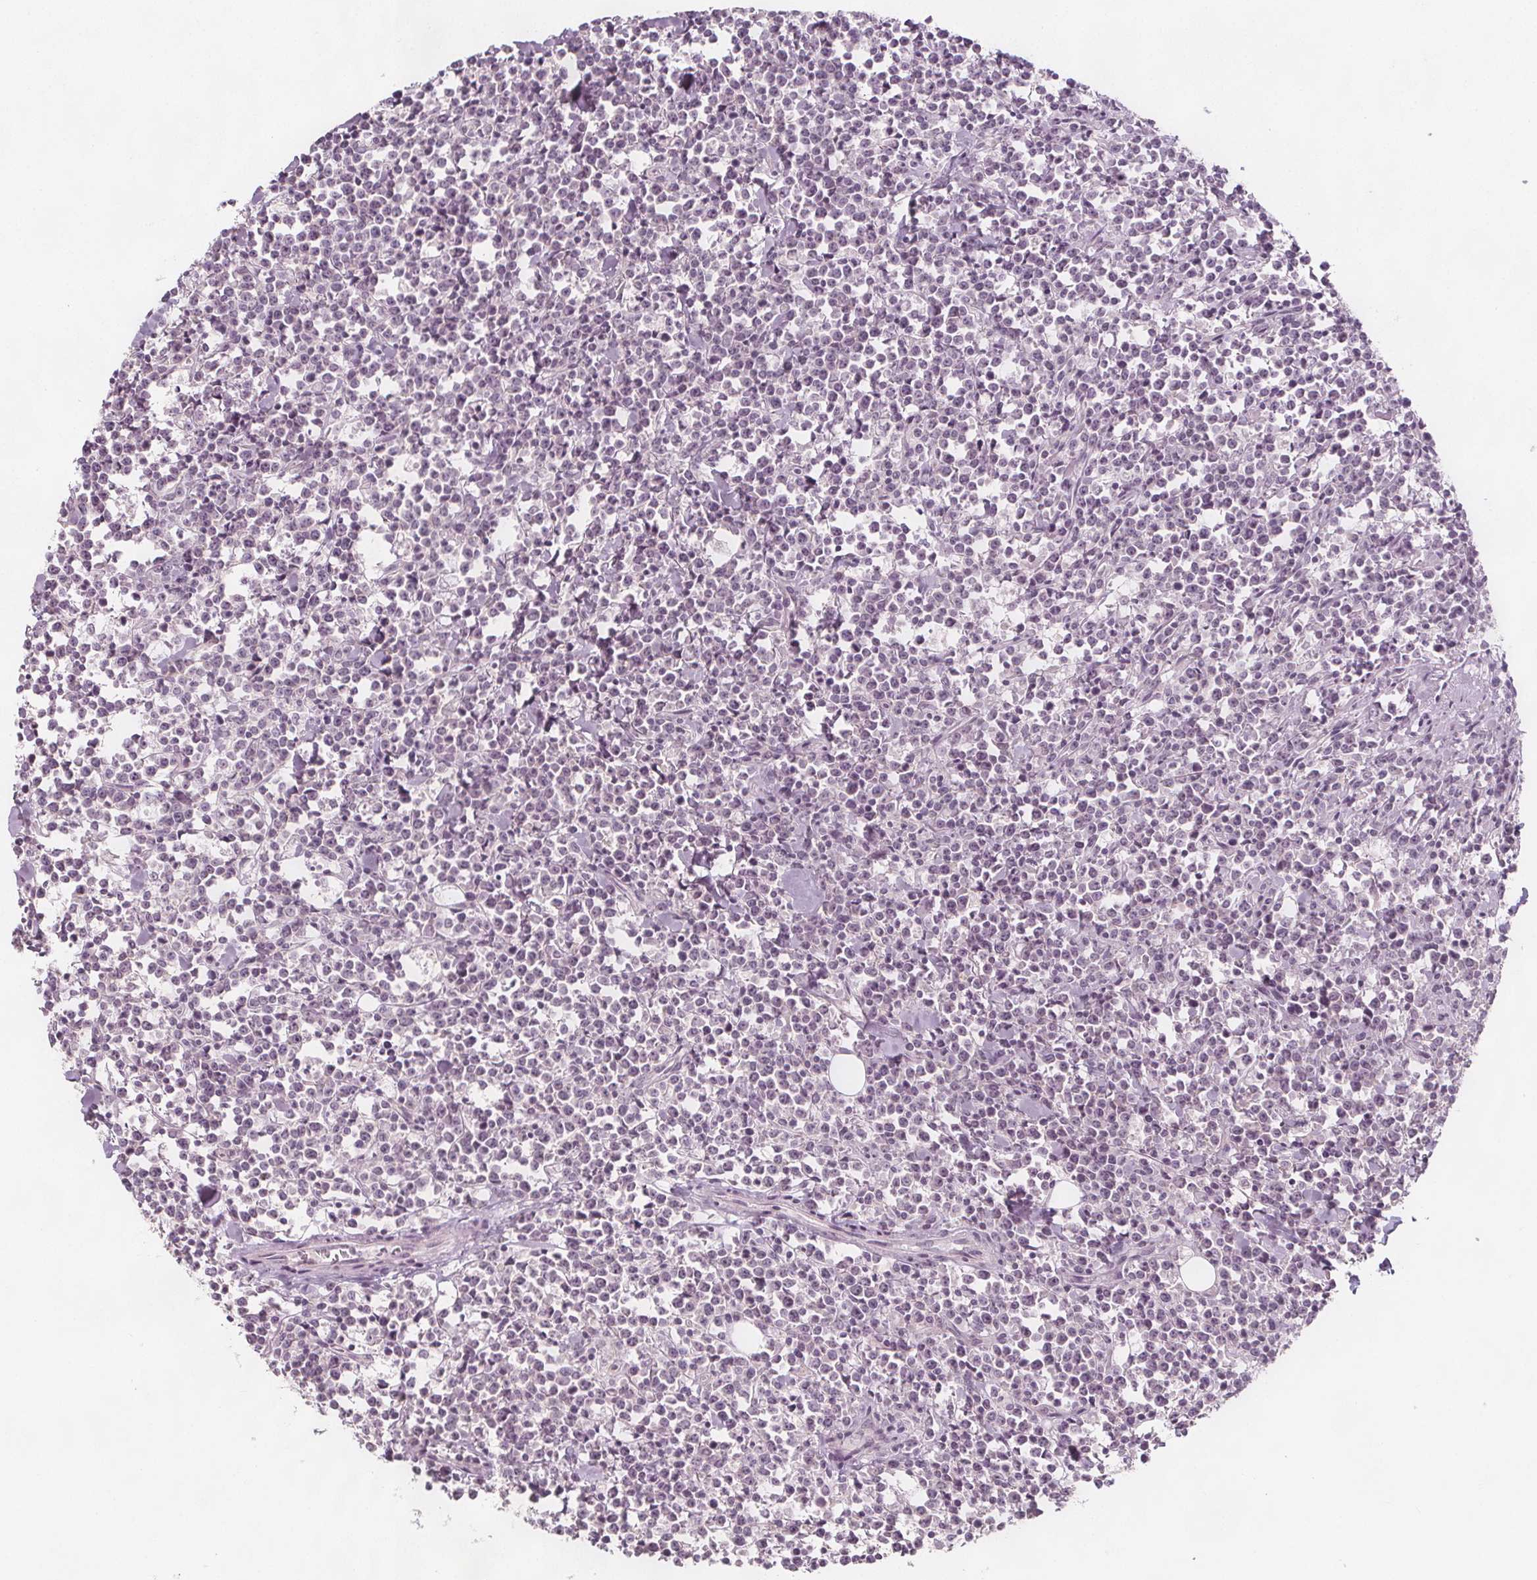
{"staining": {"intensity": "negative", "quantity": "none", "location": "none"}, "tissue": "lymphoma", "cell_type": "Tumor cells", "image_type": "cancer", "snomed": [{"axis": "morphology", "description": "Malignant lymphoma, non-Hodgkin's type, High grade"}, {"axis": "topography", "description": "Small intestine"}], "caption": "Tumor cells are negative for protein expression in human high-grade malignant lymphoma, non-Hodgkin's type.", "gene": "C1orf167", "patient": {"sex": "female", "age": 56}}